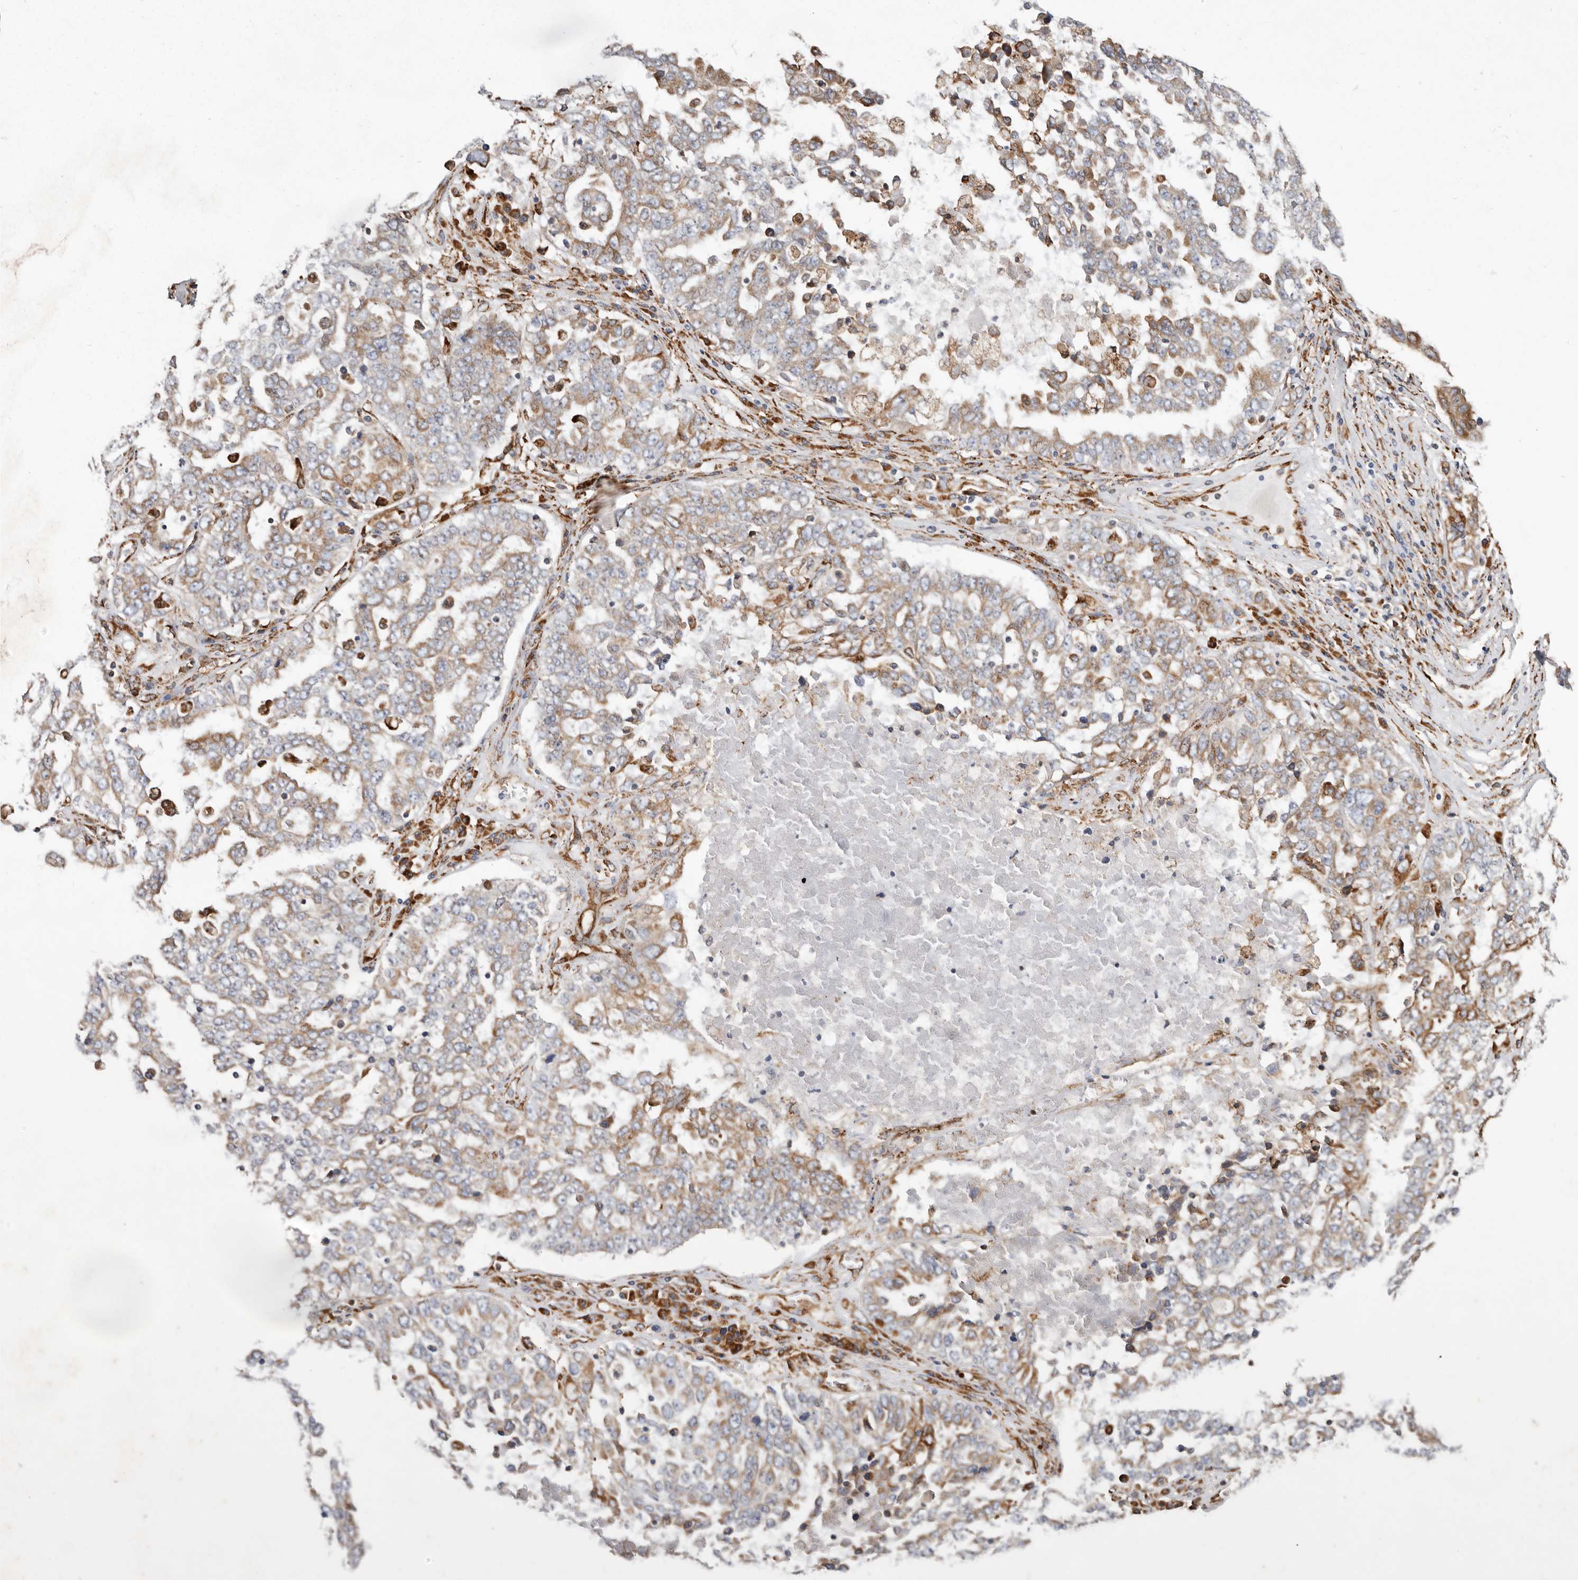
{"staining": {"intensity": "moderate", "quantity": ">75%", "location": "cytoplasmic/membranous"}, "tissue": "ovarian cancer", "cell_type": "Tumor cells", "image_type": "cancer", "snomed": [{"axis": "morphology", "description": "Carcinoma, endometroid"}, {"axis": "topography", "description": "Ovary"}], "caption": "This micrograph reveals immunohistochemistry (IHC) staining of human ovarian endometroid carcinoma, with medium moderate cytoplasmic/membranous expression in approximately >75% of tumor cells.", "gene": "WDTC1", "patient": {"sex": "female", "age": 62}}